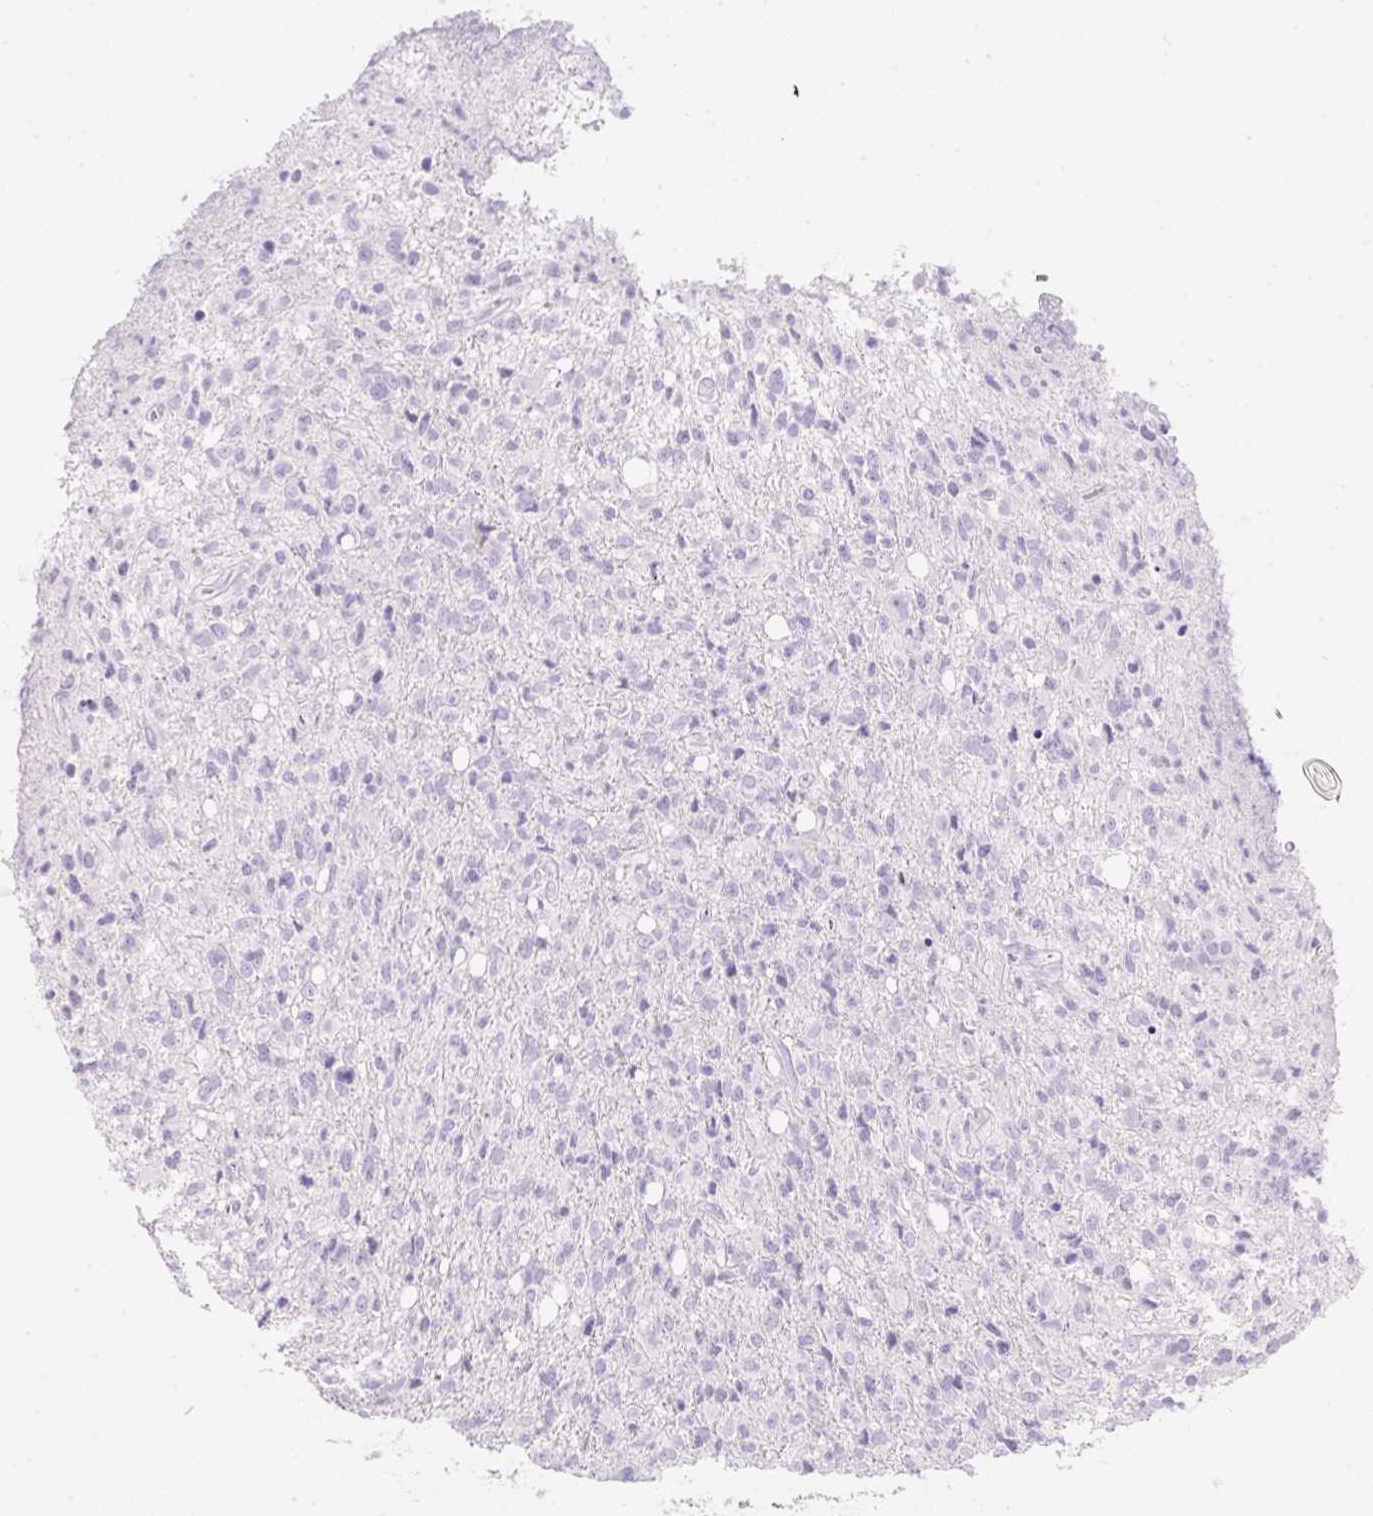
{"staining": {"intensity": "negative", "quantity": "none", "location": "none"}, "tissue": "glioma", "cell_type": "Tumor cells", "image_type": "cancer", "snomed": [{"axis": "morphology", "description": "Glioma, malignant, High grade"}, {"axis": "topography", "description": "Brain"}], "caption": "An immunohistochemistry micrograph of glioma is shown. There is no staining in tumor cells of glioma.", "gene": "SLC2A2", "patient": {"sex": "female", "age": 57}}